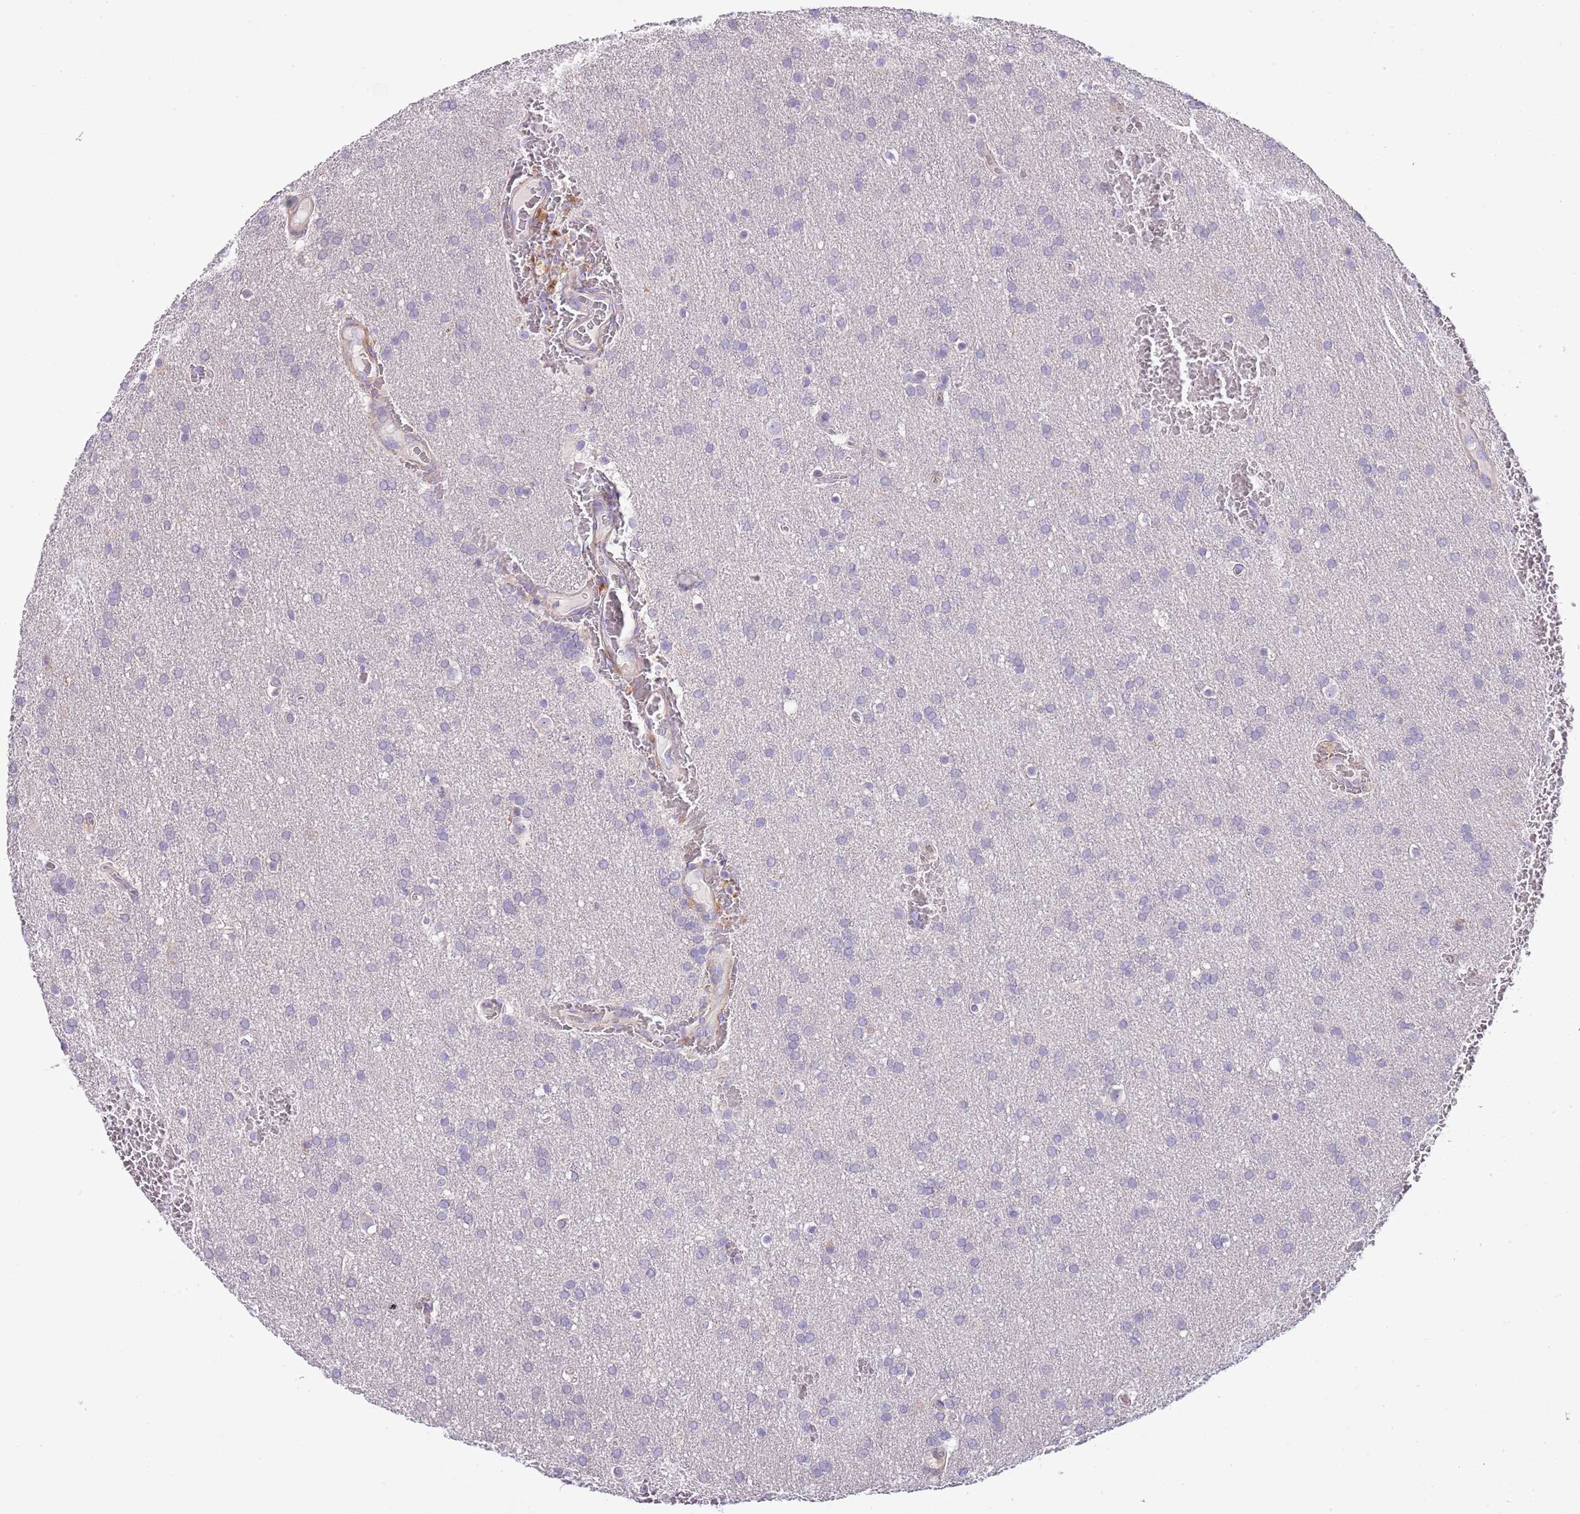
{"staining": {"intensity": "negative", "quantity": "none", "location": "none"}, "tissue": "glioma", "cell_type": "Tumor cells", "image_type": "cancer", "snomed": [{"axis": "morphology", "description": "Glioma, malignant, Low grade"}, {"axis": "topography", "description": "Brain"}], "caption": "This is an immunohistochemistry image of human malignant glioma (low-grade). There is no staining in tumor cells.", "gene": "ABHD17C", "patient": {"sex": "female", "age": 32}}